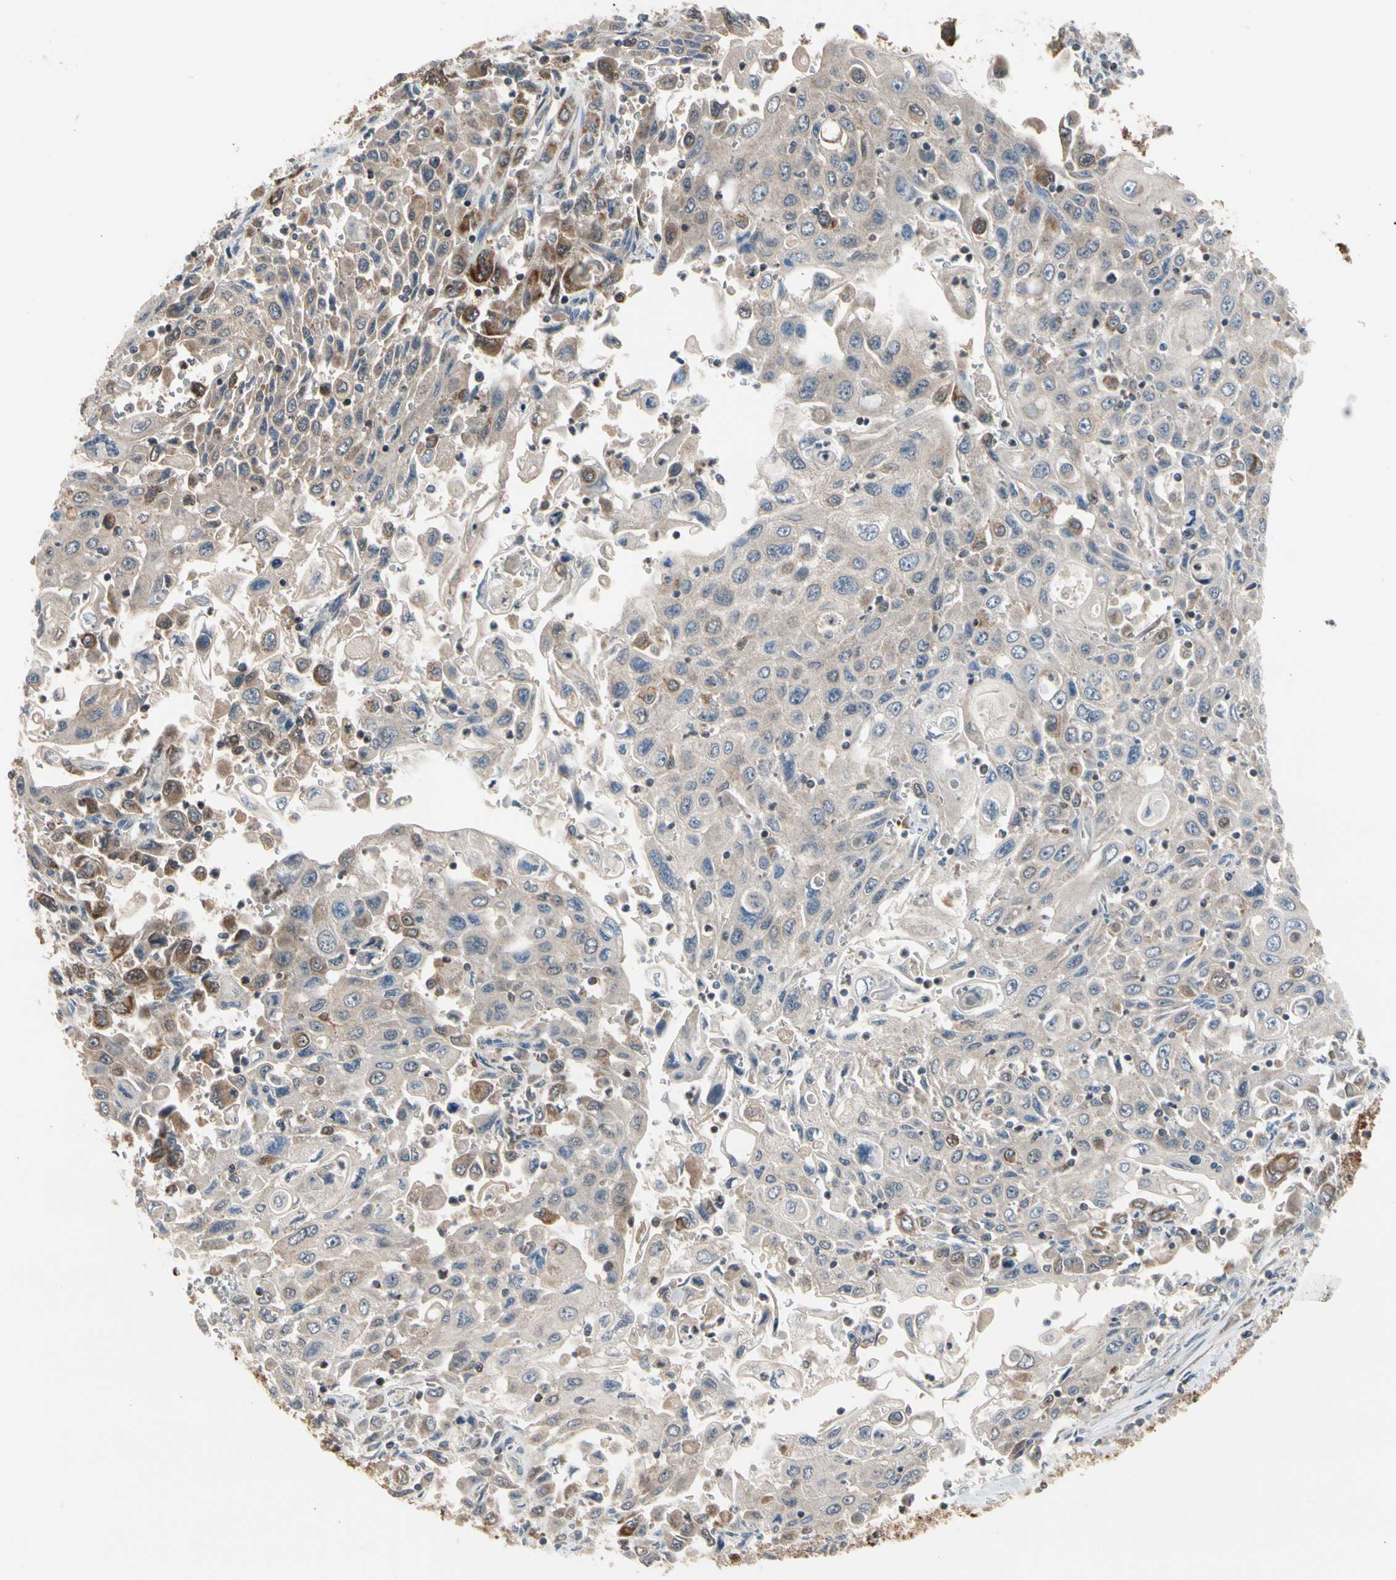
{"staining": {"intensity": "weak", "quantity": "25%-75%", "location": "cytoplasmic/membranous"}, "tissue": "pancreatic cancer", "cell_type": "Tumor cells", "image_type": "cancer", "snomed": [{"axis": "morphology", "description": "Adenocarcinoma, NOS"}, {"axis": "topography", "description": "Pancreas"}], "caption": "Approximately 25%-75% of tumor cells in pancreatic cancer exhibit weak cytoplasmic/membranous protein staining as visualized by brown immunohistochemical staining.", "gene": "MTHFS", "patient": {"sex": "male", "age": 70}}